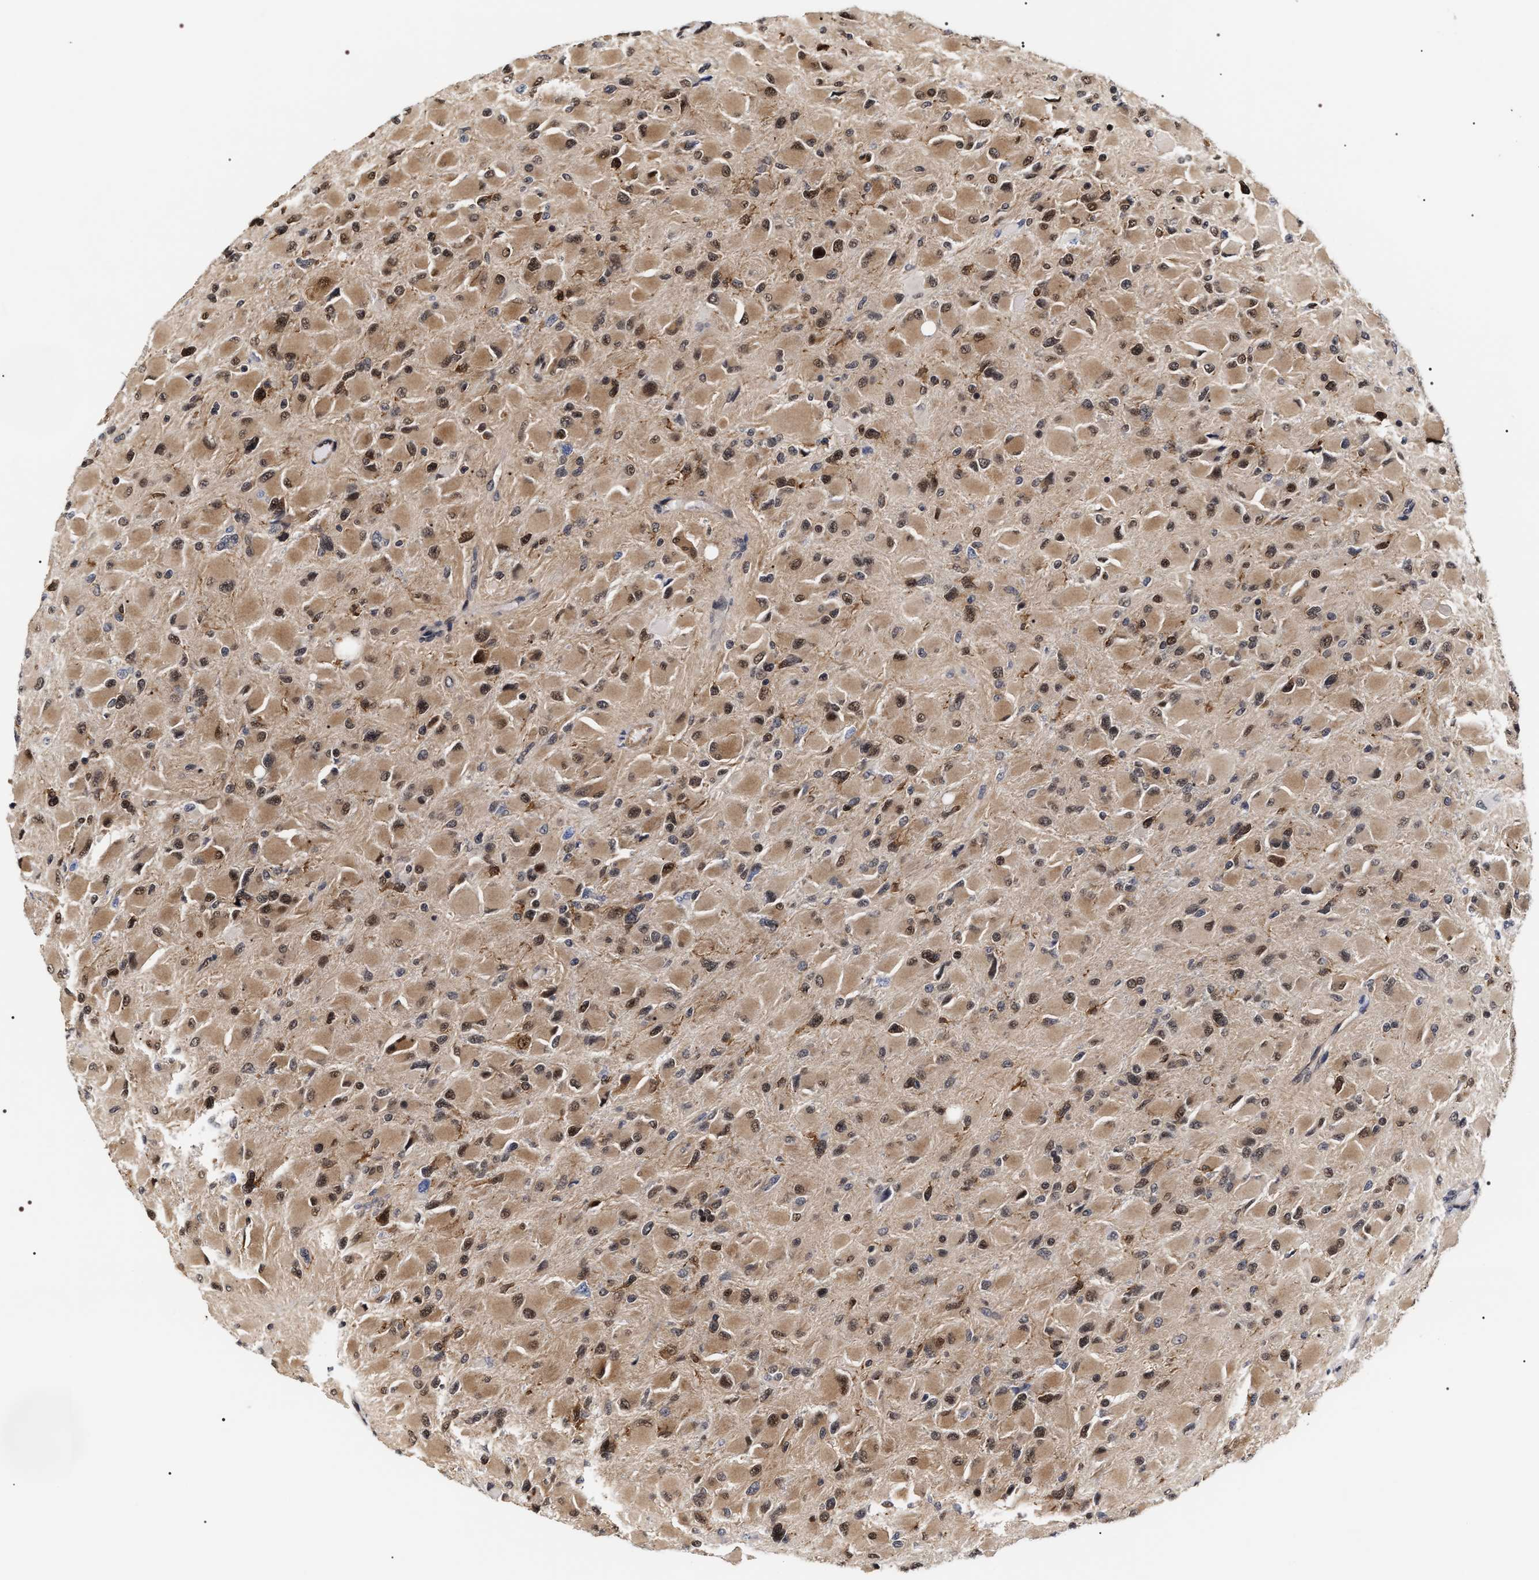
{"staining": {"intensity": "moderate", "quantity": ">75%", "location": "cytoplasmic/membranous,nuclear"}, "tissue": "glioma", "cell_type": "Tumor cells", "image_type": "cancer", "snomed": [{"axis": "morphology", "description": "Glioma, malignant, High grade"}, {"axis": "topography", "description": "Cerebral cortex"}], "caption": "Tumor cells reveal moderate cytoplasmic/membranous and nuclear expression in approximately >75% of cells in glioma. The protein is stained brown, and the nuclei are stained in blue (DAB (3,3'-diaminobenzidine) IHC with brightfield microscopy, high magnification).", "gene": "BAG6", "patient": {"sex": "female", "age": 36}}